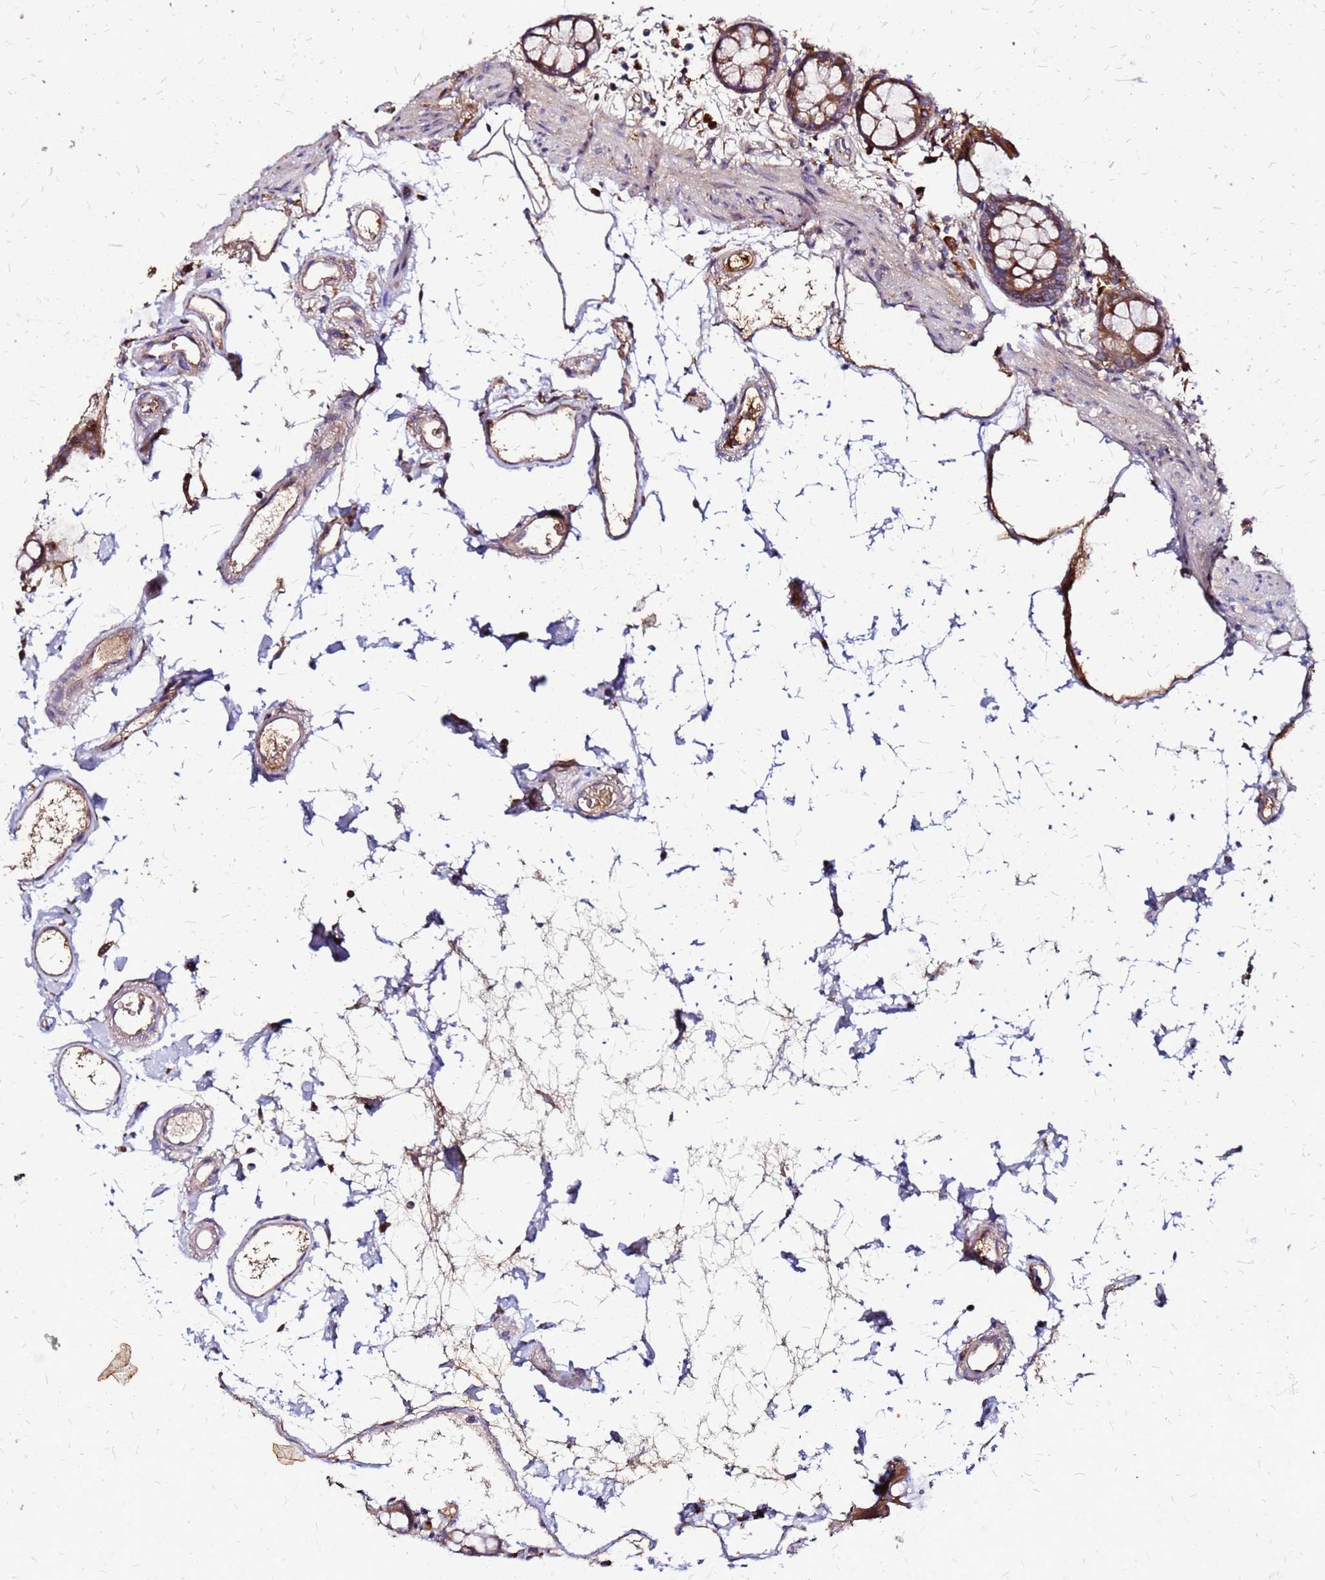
{"staining": {"intensity": "weak", "quantity": ">75%", "location": "cytoplasmic/membranous"}, "tissue": "colon", "cell_type": "Endothelial cells", "image_type": "normal", "snomed": [{"axis": "morphology", "description": "Normal tissue, NOS"}, {"axis": "topography", "description": "Colon"}], "caption": "Colon stained for a protein displays weak cytoplasmic/membranous positivity in endothelial cells. The protein of interest is stained brown, and the nuclei are stained in blue (DAB (3,3'-diaminobenzidine) IHC with brightfield microscopy, high magnification).", "gene": "VMO1", "patient": {"sex": "female", "age": 84}}